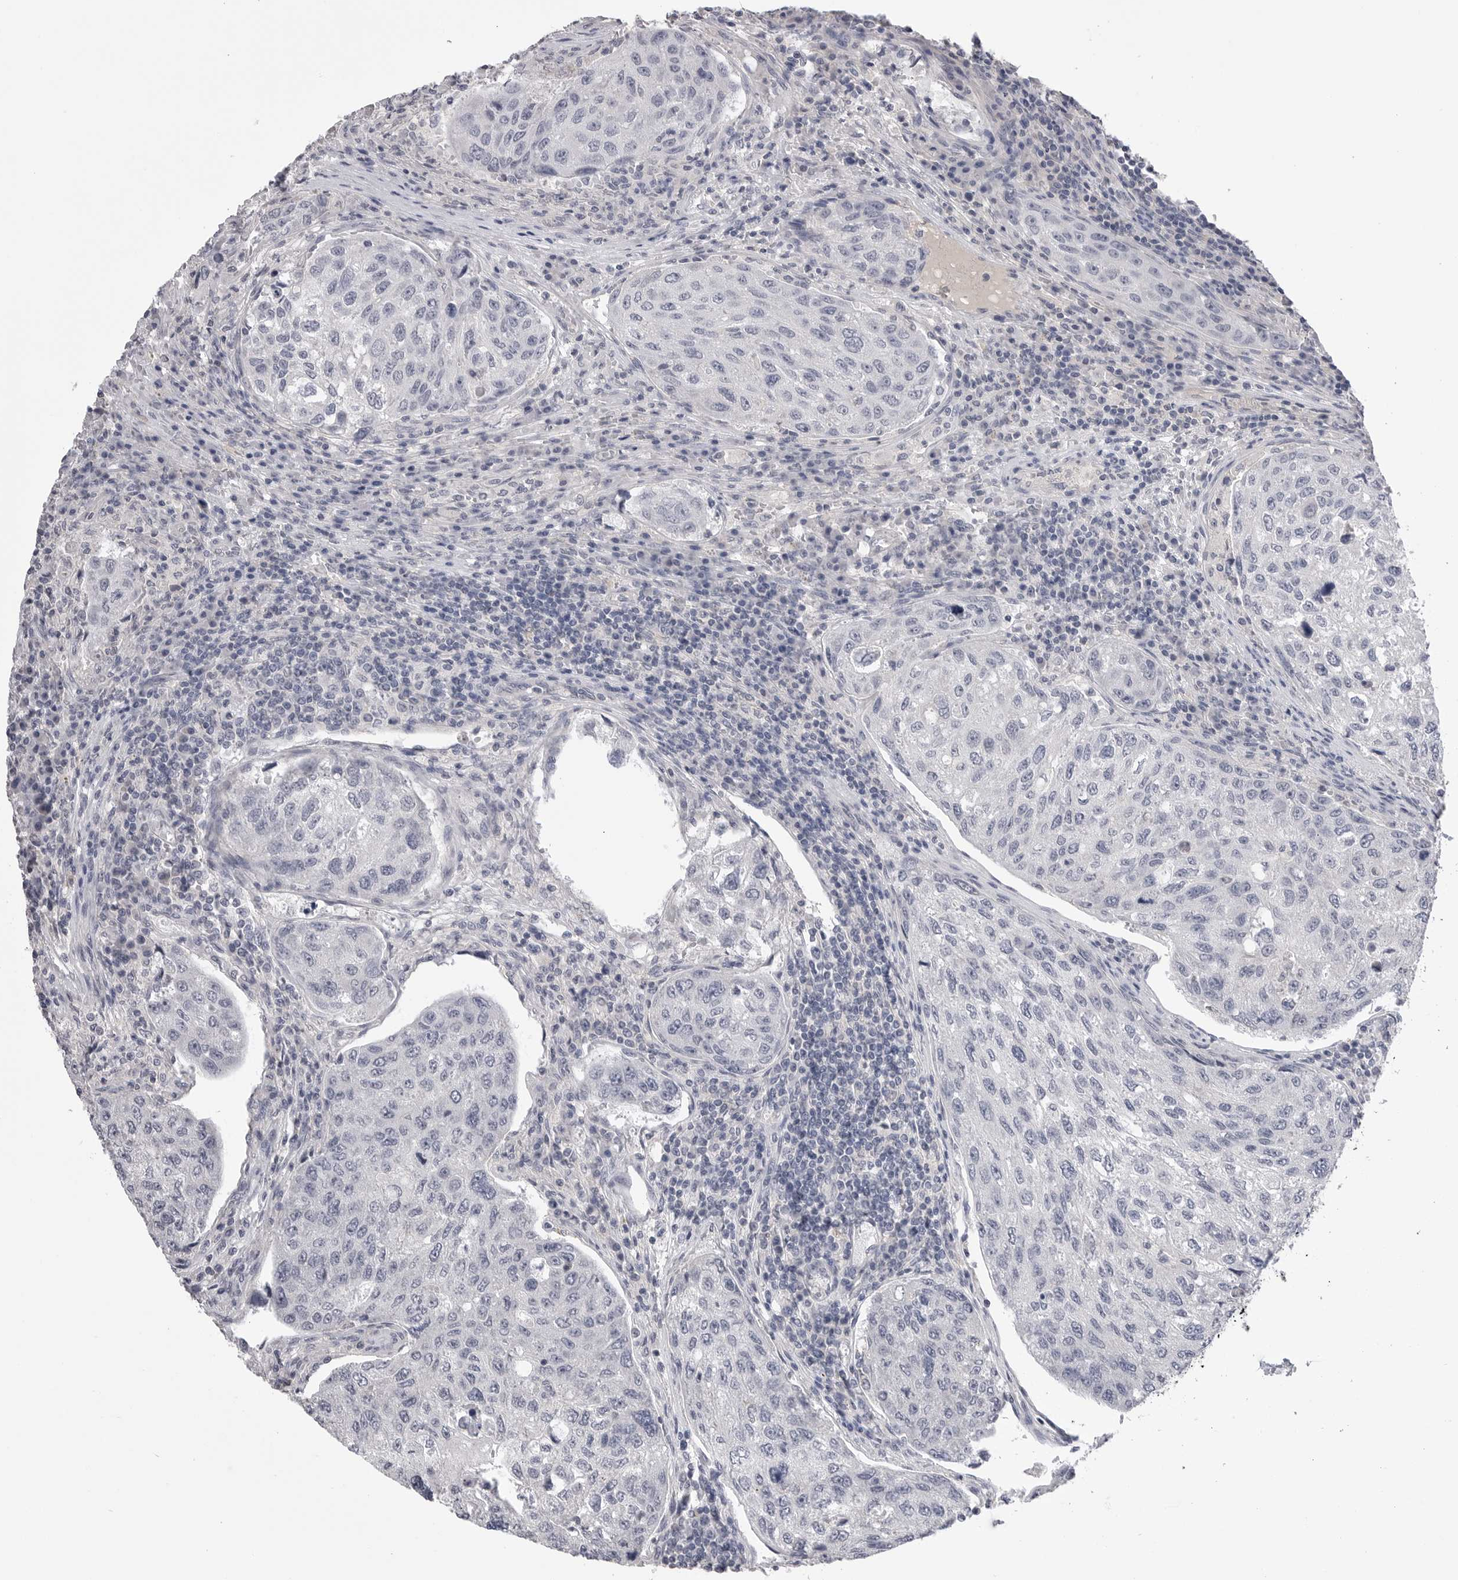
{"staining": {"intensity": "negative", "quantity": "none", "location": "none"}, "tissue": "urothelial cancer", "cell_type": "Tumor cells", "image_type": "cancer", "snomed": [{"axis": "morphology", "description": "Urothelial carcinoma, High grade"}, {"axis": "topography", "description": "Lymph node"}, {"axis": "topography", "description": "Urinary bladder"}], "caption": "IHC photomicrograph of neoplastic tissue: high-grade urothelial carcinoma stained with DAB (3,3'-diaminobenzidine) reveals no significant protein staining in tumor cells.", "gene": "DLGAP3", "patient": {"sex": "male", "age": 51}}